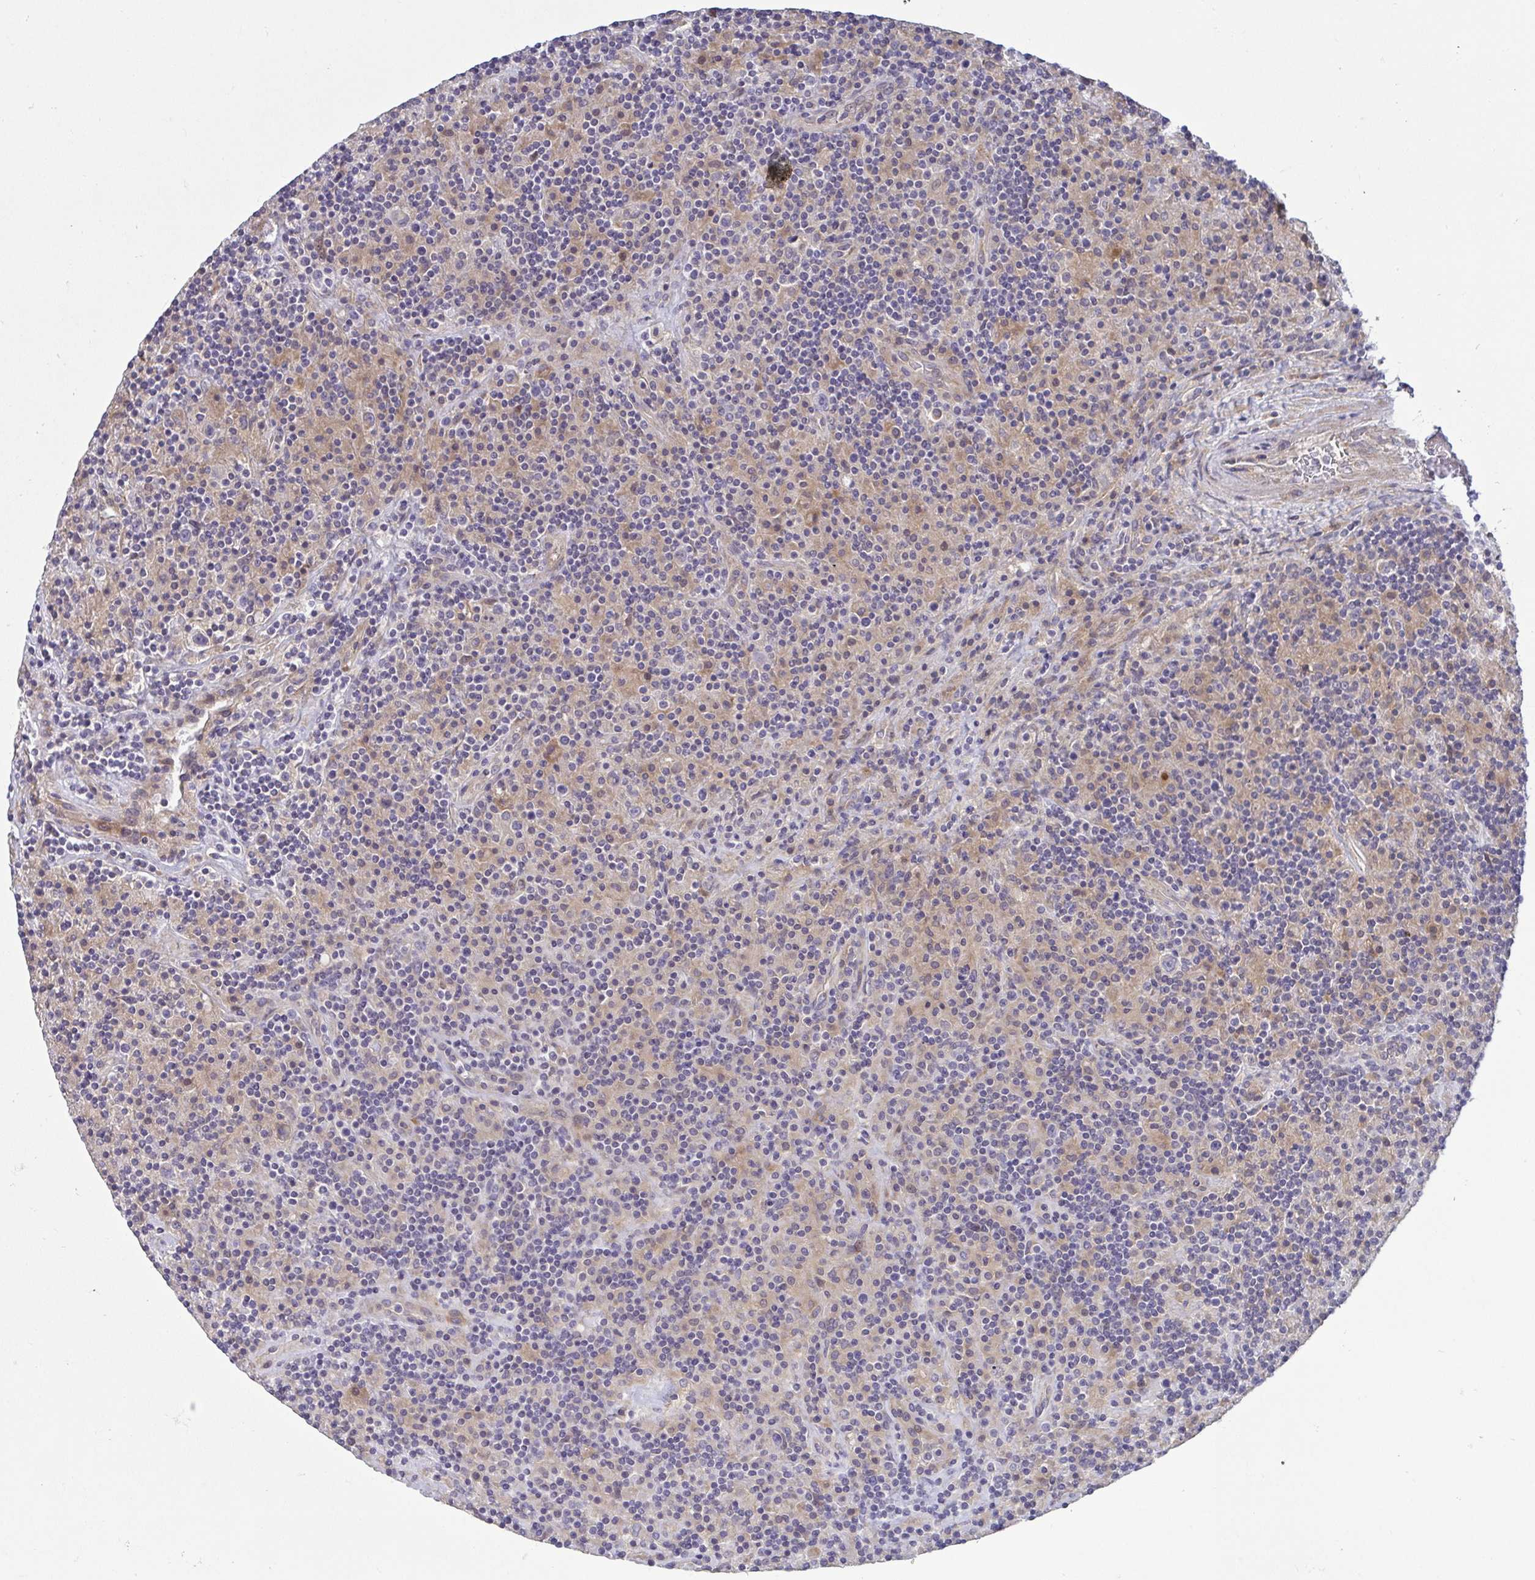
{"staining": {"intensity": "negative", "quantity": "none", "location": "none"}, "tissue": "lymphoma", "cell_type": "Tumor cells", "image_type": "cancer", "snomed": [{"axis": "morphology", "description": "Hodgkin's disease, NOS"}, {"axis": "topography", "description": "Lymph node"}], "caption": "Tumor cells are negative for protein expression in human Hodgkin's disease.", "gene": "LMF2", "patient": {"sex": "male", "age": 70}}